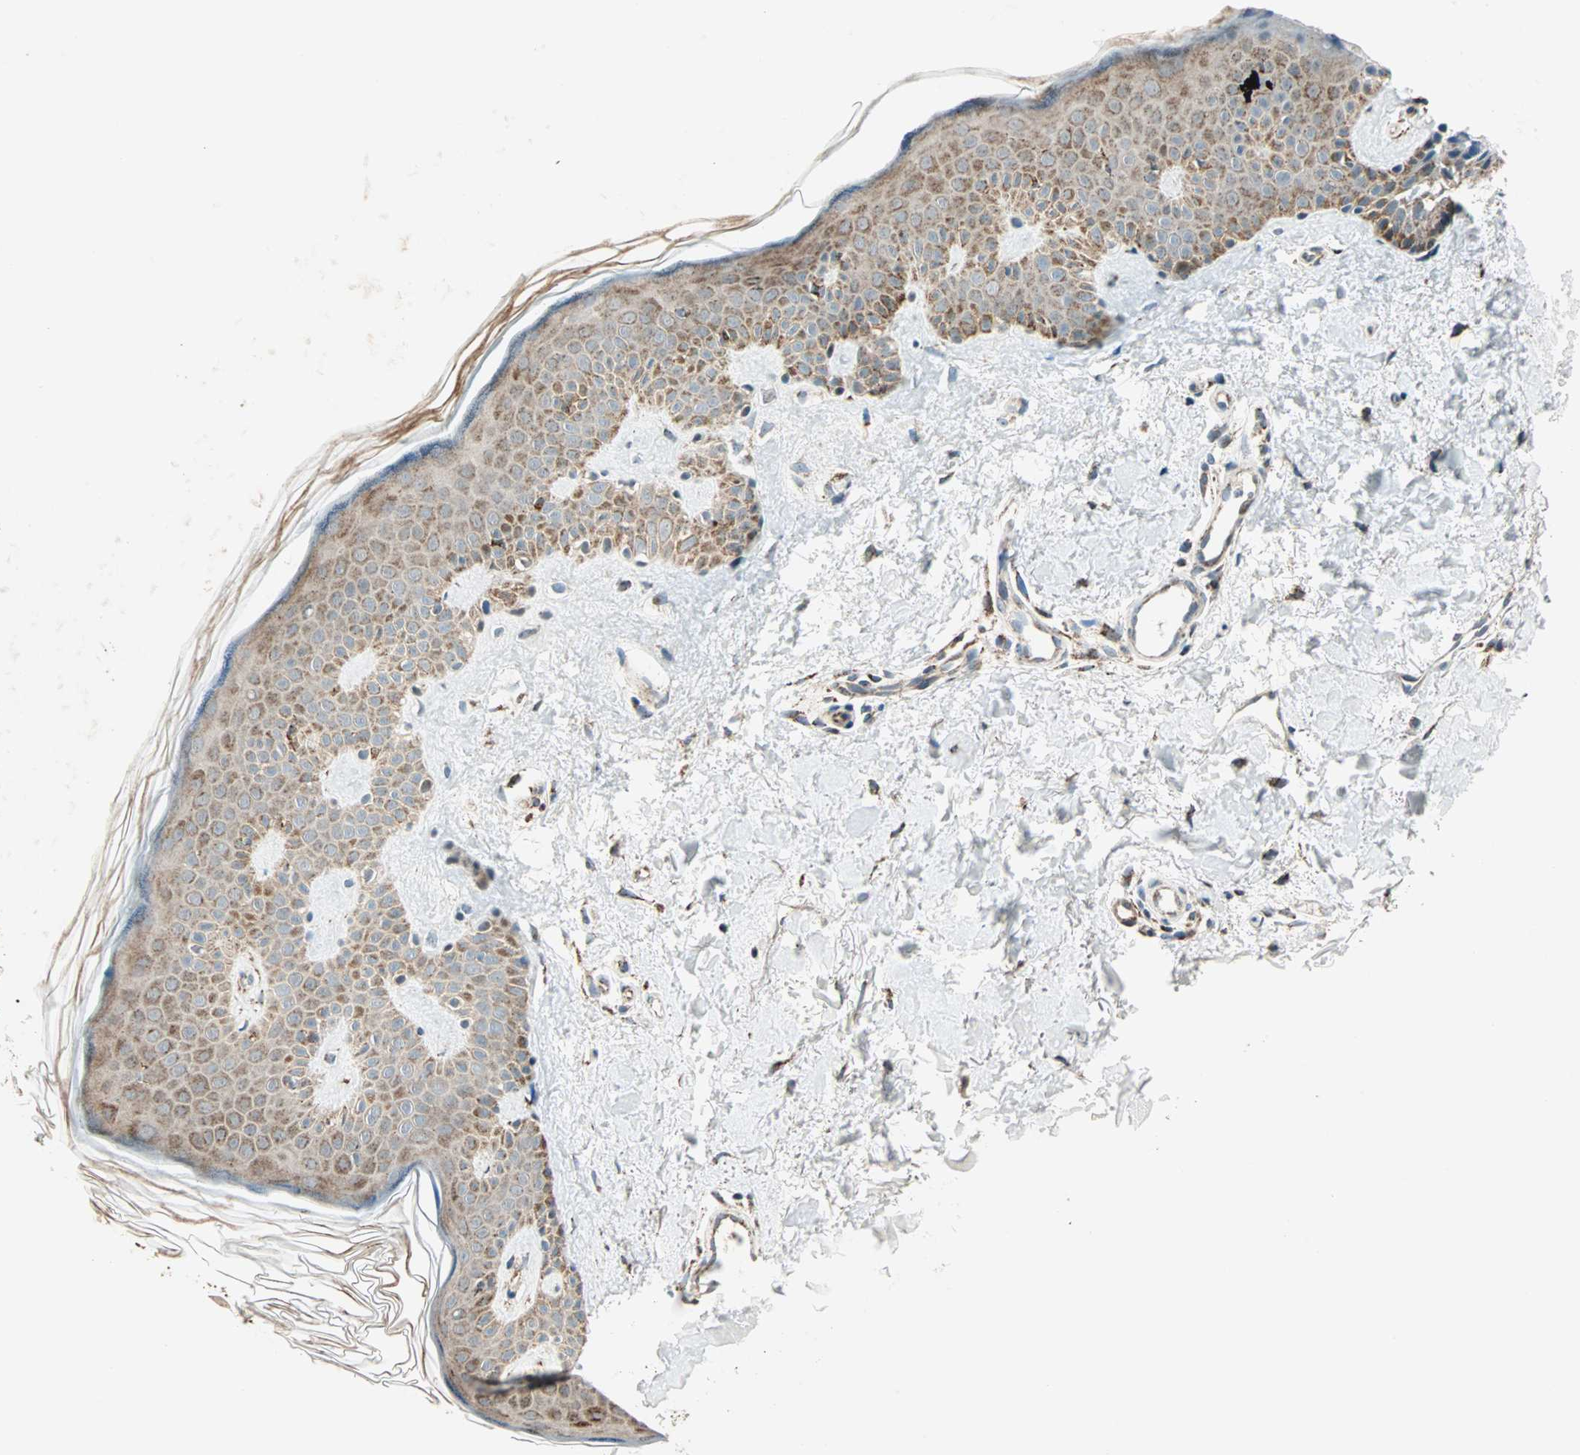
{"staining": {"intensity": "negative", "quantity": "none", "location": "none"}, "tissue": "skin", "cell_type": "Fibroblasts", "image_type": "normal", "snomed": [{"axis": "morphology", "description": "Normal tissue, NOS"}, {"axis": "topography", "description": "Skin"}], "caption": "This is an IHC image of normal skin. There is no staining in fibroblasts.", "gene": "SPRY4", "patient": {"sex": "male", "age": 67}}